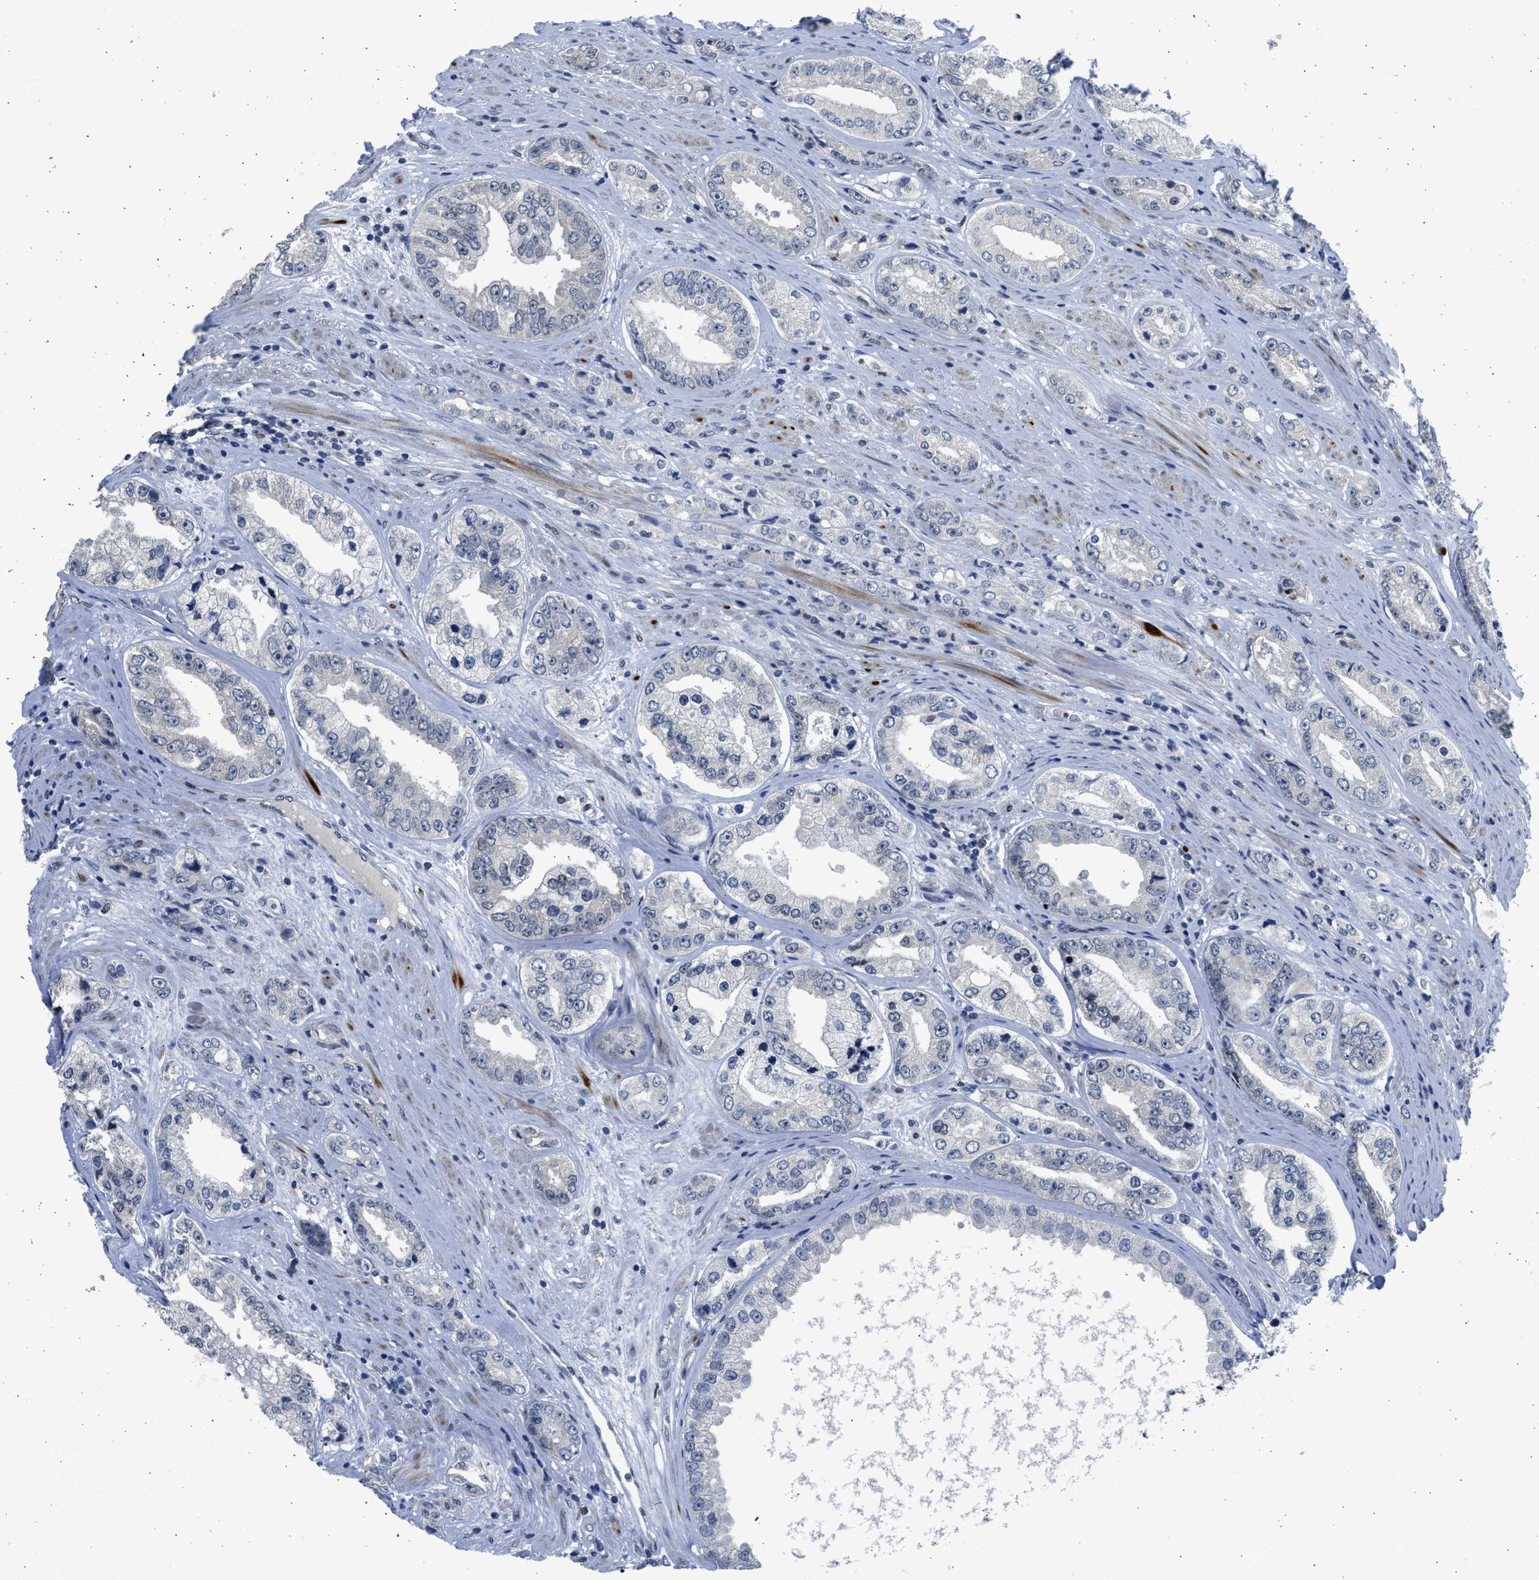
{"staining": {"intensity": "negative", "quantity": "none", "location": "none"}, "tissue": "prostate cancer", "cell_type": "Tumor cells", "image_type": "cancer", "snomed": [{"axis": "morphology", "description": "Adenocarcinoma, High grade"}, {"axis": "topography", "description": "Prostate"}], "caption": "IHC histopathology image of human prostate cancer (adenocarcinoma (high-grade)) stained for a protein (brown), which reveals no staining in tumor cells.", "gene": "HMGN3", "patient": {"sex": "male", "age": 61}}